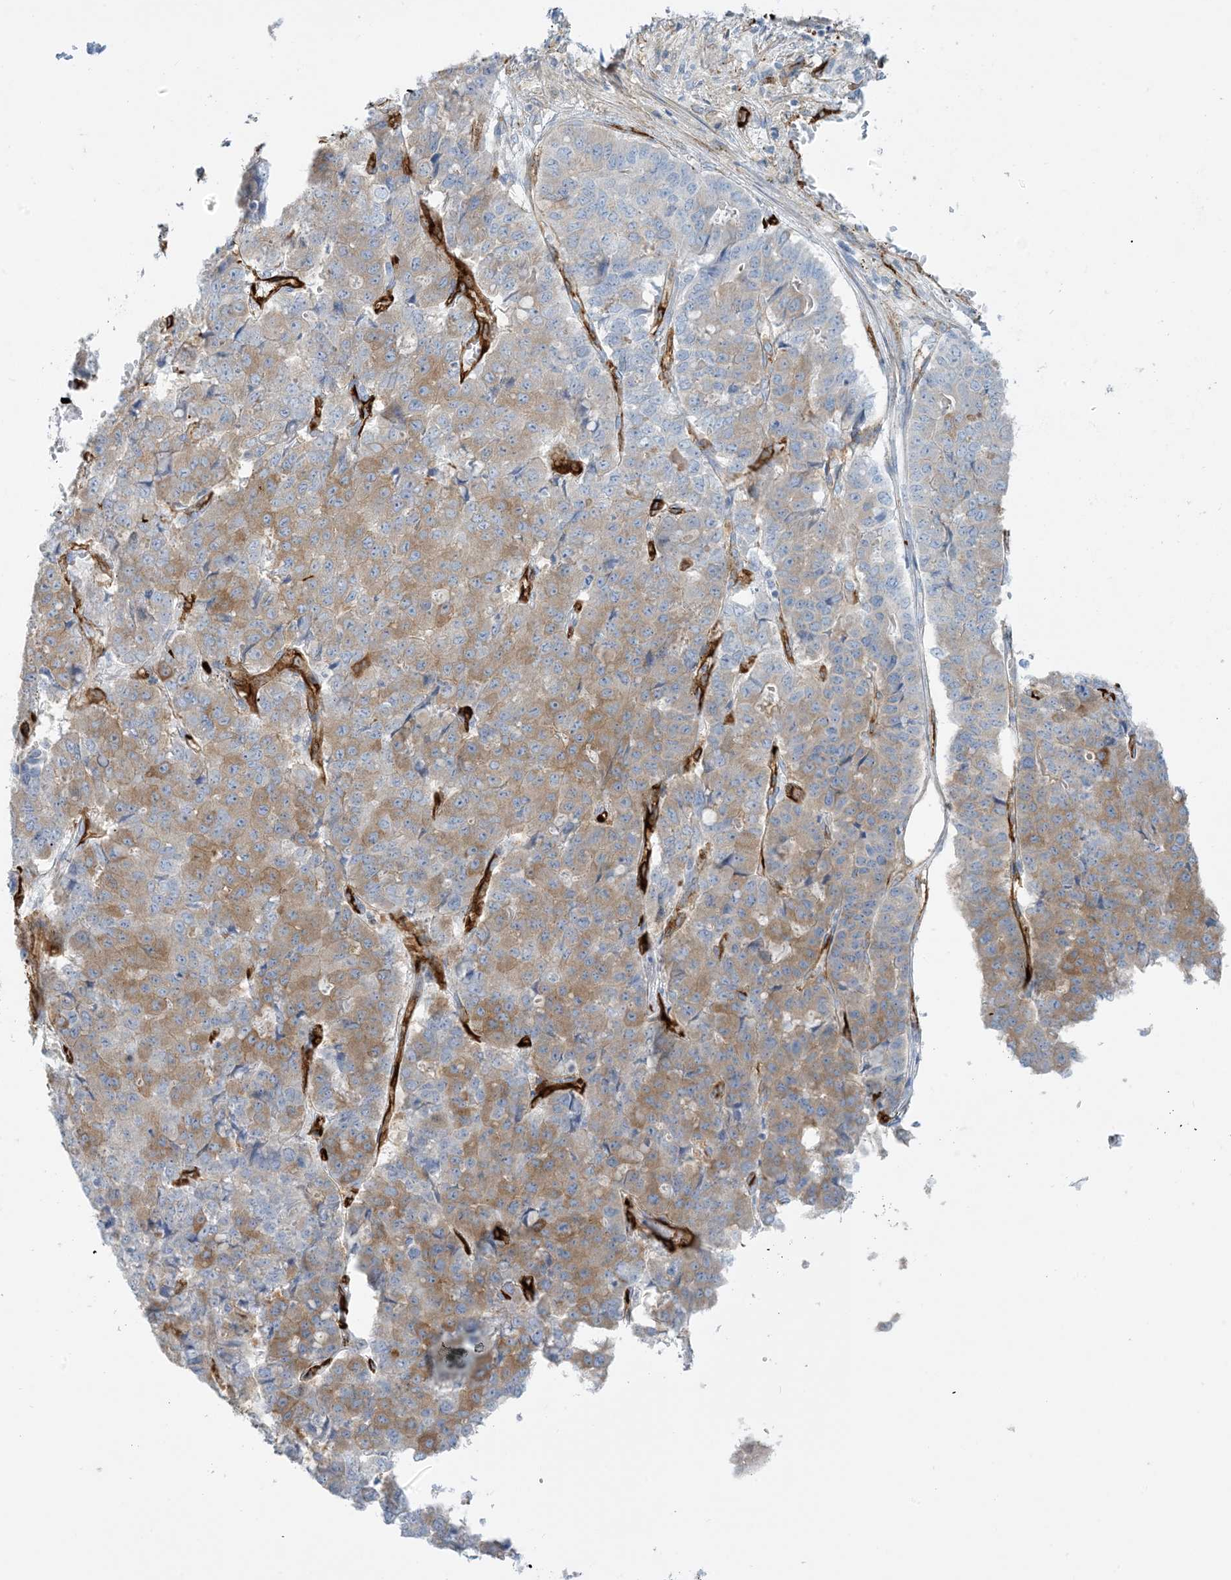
{"staining": {"intensity": "moderate", "quantity": ">75%", "location": "cytoplasmic/membranous"}, "tissue": "pancreatic cancer", "cell_type": "Tumor cells", "image_type": "cancer", "snomed": [{"axis": "morphology", "description": "Adenocarcinoma, NOS"}, {"axis": "topography", "description": "Pancreas"}], "caption": "Adenocarcinoma (pancreatic) stained for a protein (brown) demonstrates moderate cytoplasmic/membranous positive expression in approximately >75% of tumor cells.", "gene": "EPS8L3", "patient": {"sex": "male", "age": 50}}